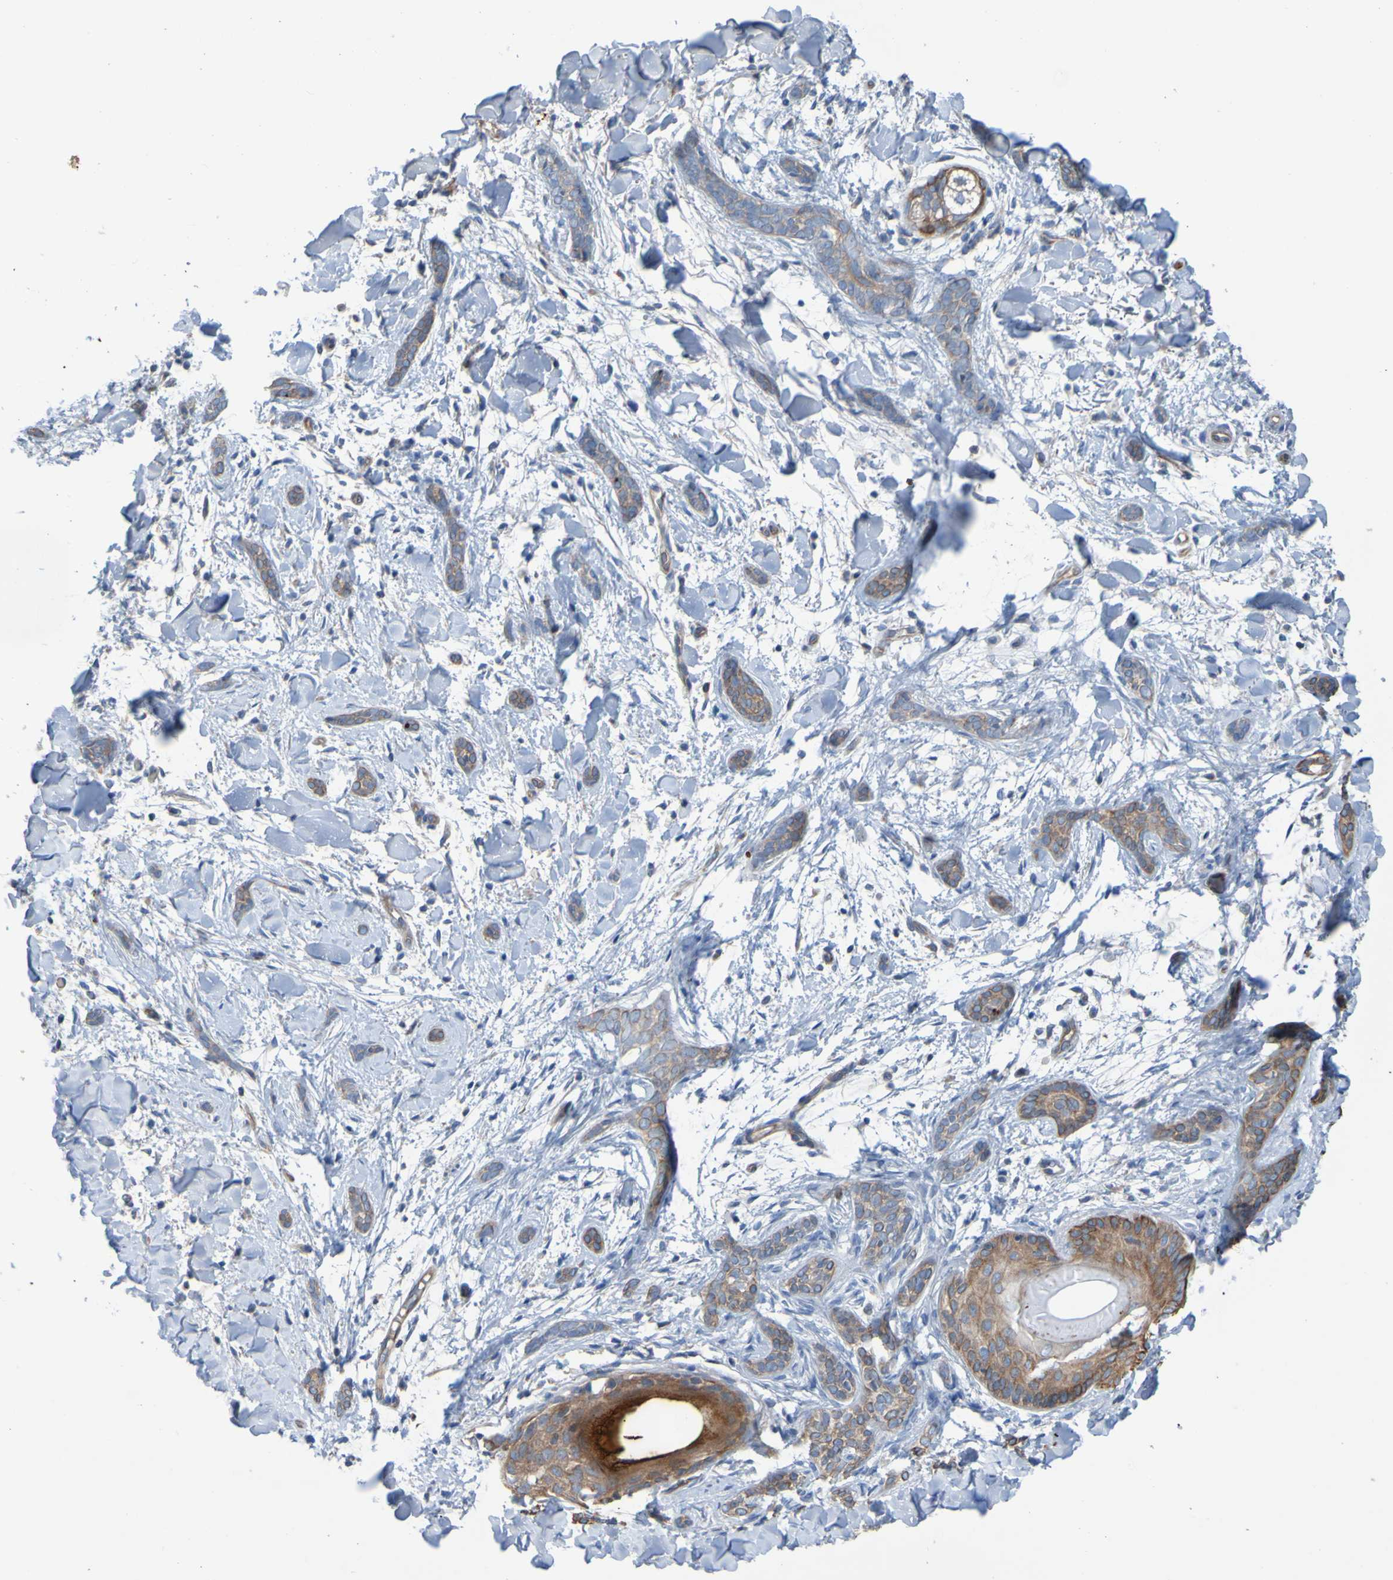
{"staining": {"intensity": "moderate", "quantity": ">75%", "location": "cytoplasmic/membranous"}, "tissue": "skin cancer", "cell_type": "Tumor cells", "image_type": "cancer", "snomed": [{"axis": "morphology", "description": "Basal cell carcinoma"}, {"axis": "morphology", "description": "Adnexal tumor, benign"}, {"axis": "topography", "description": "Skin"}], "caption": "Immunohistochemical staining of human skin cancer (basal cell carcinoma) demonstrates medium levels of moderate cytoplasmic/membranous expression in approximately >75% of tumor cells.", "gene": "NPRL3", "patient": {"sex": "female", "age": 42}}